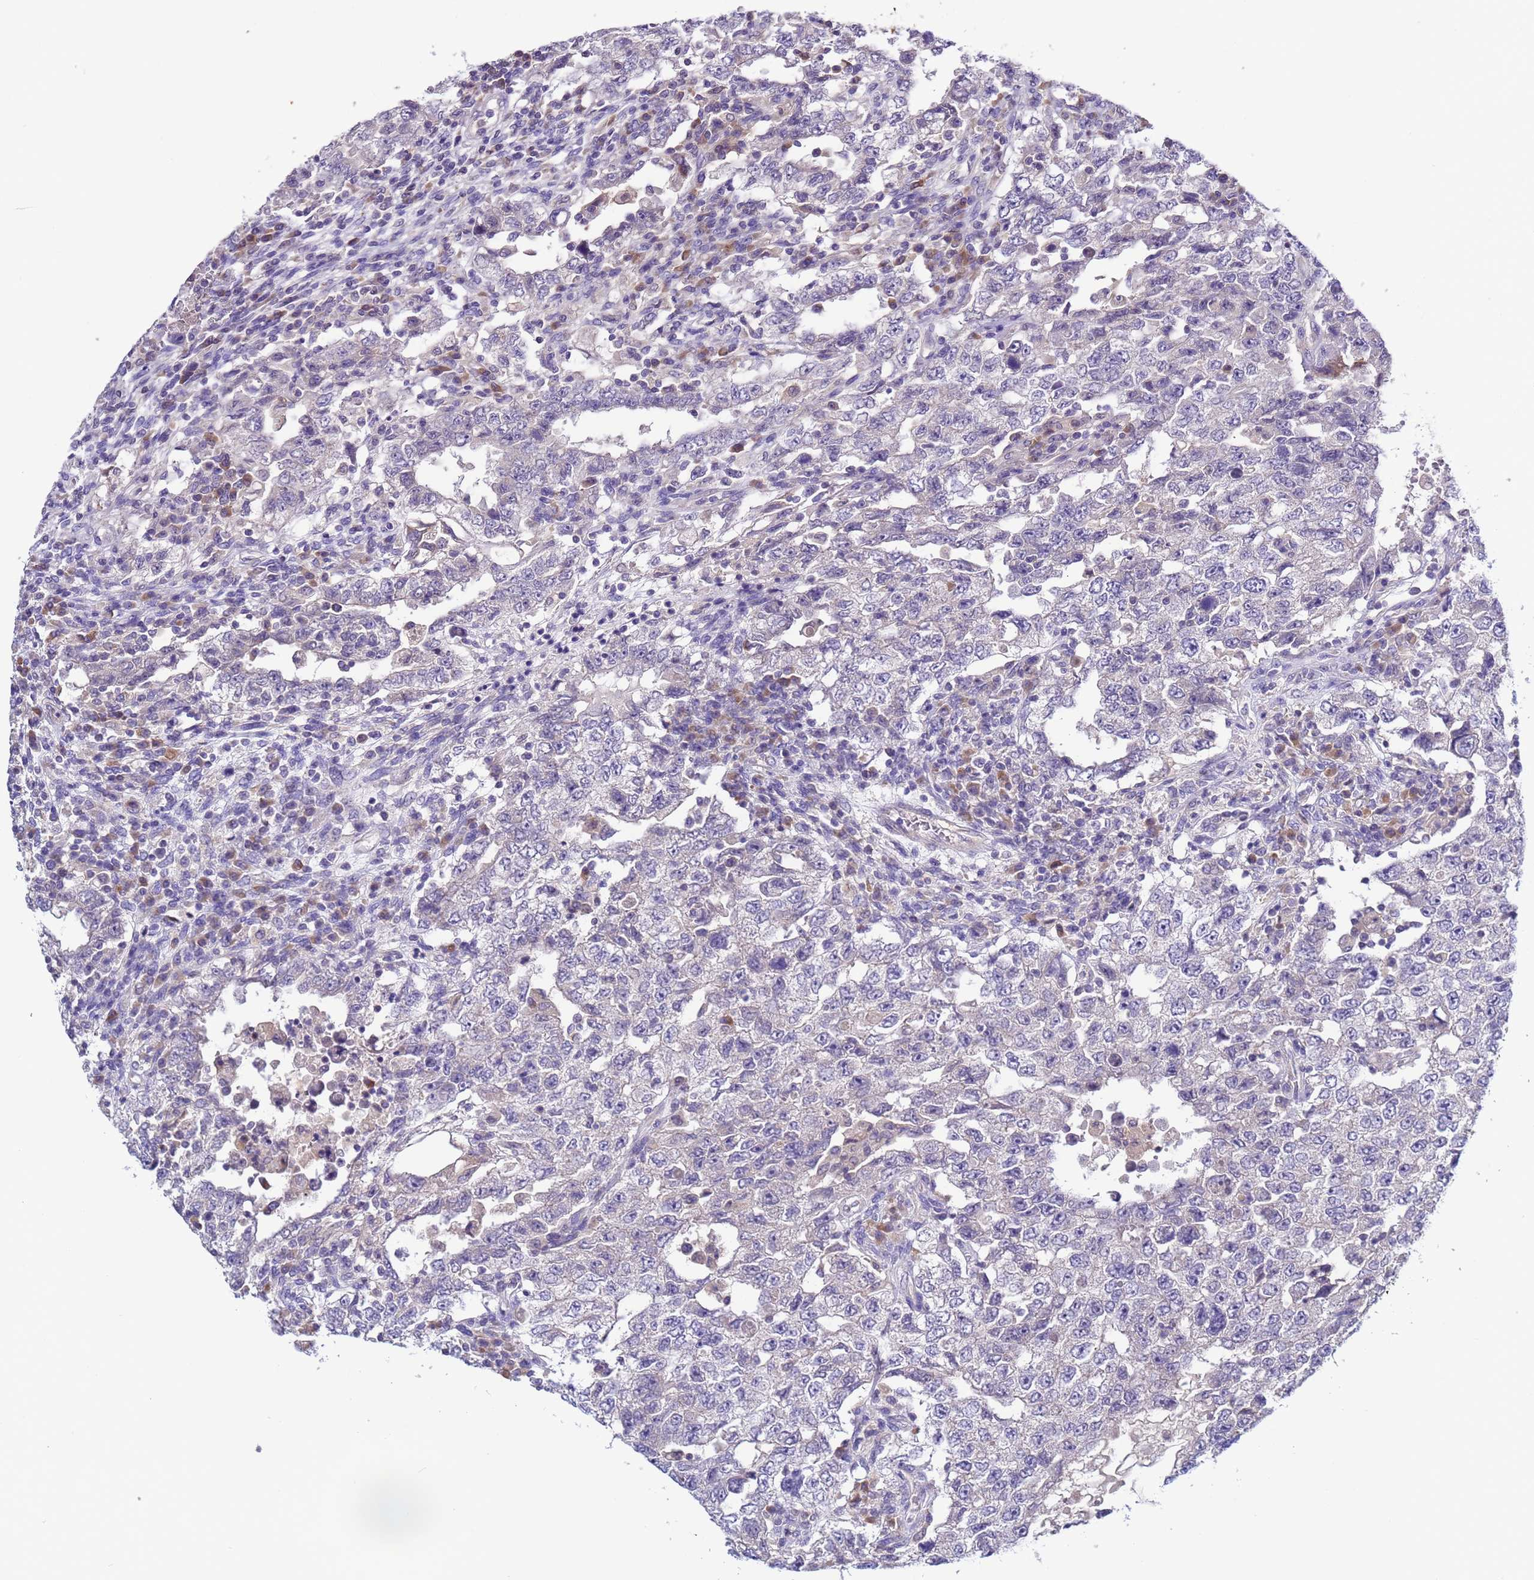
{"staining": {"intensity": "negative", "quantity": "none", "location": "none"}, "tissue": "testis cancer", "cell_type": "Tumor cells", "image_type": "cancer", "snomed": [{"axis": "morphology", "description": "Carcinoma, Embryonal, NOS"}, {"axis": "topography", "description": "Testis"}], "caption": "This is a photomicrograph of immunohistochemistry staining of testis embryonal carcinoma, which shows no staining in tumor cells.", "gene": "ELMOD2", "patient": {"sex": "male", "age": 26}}